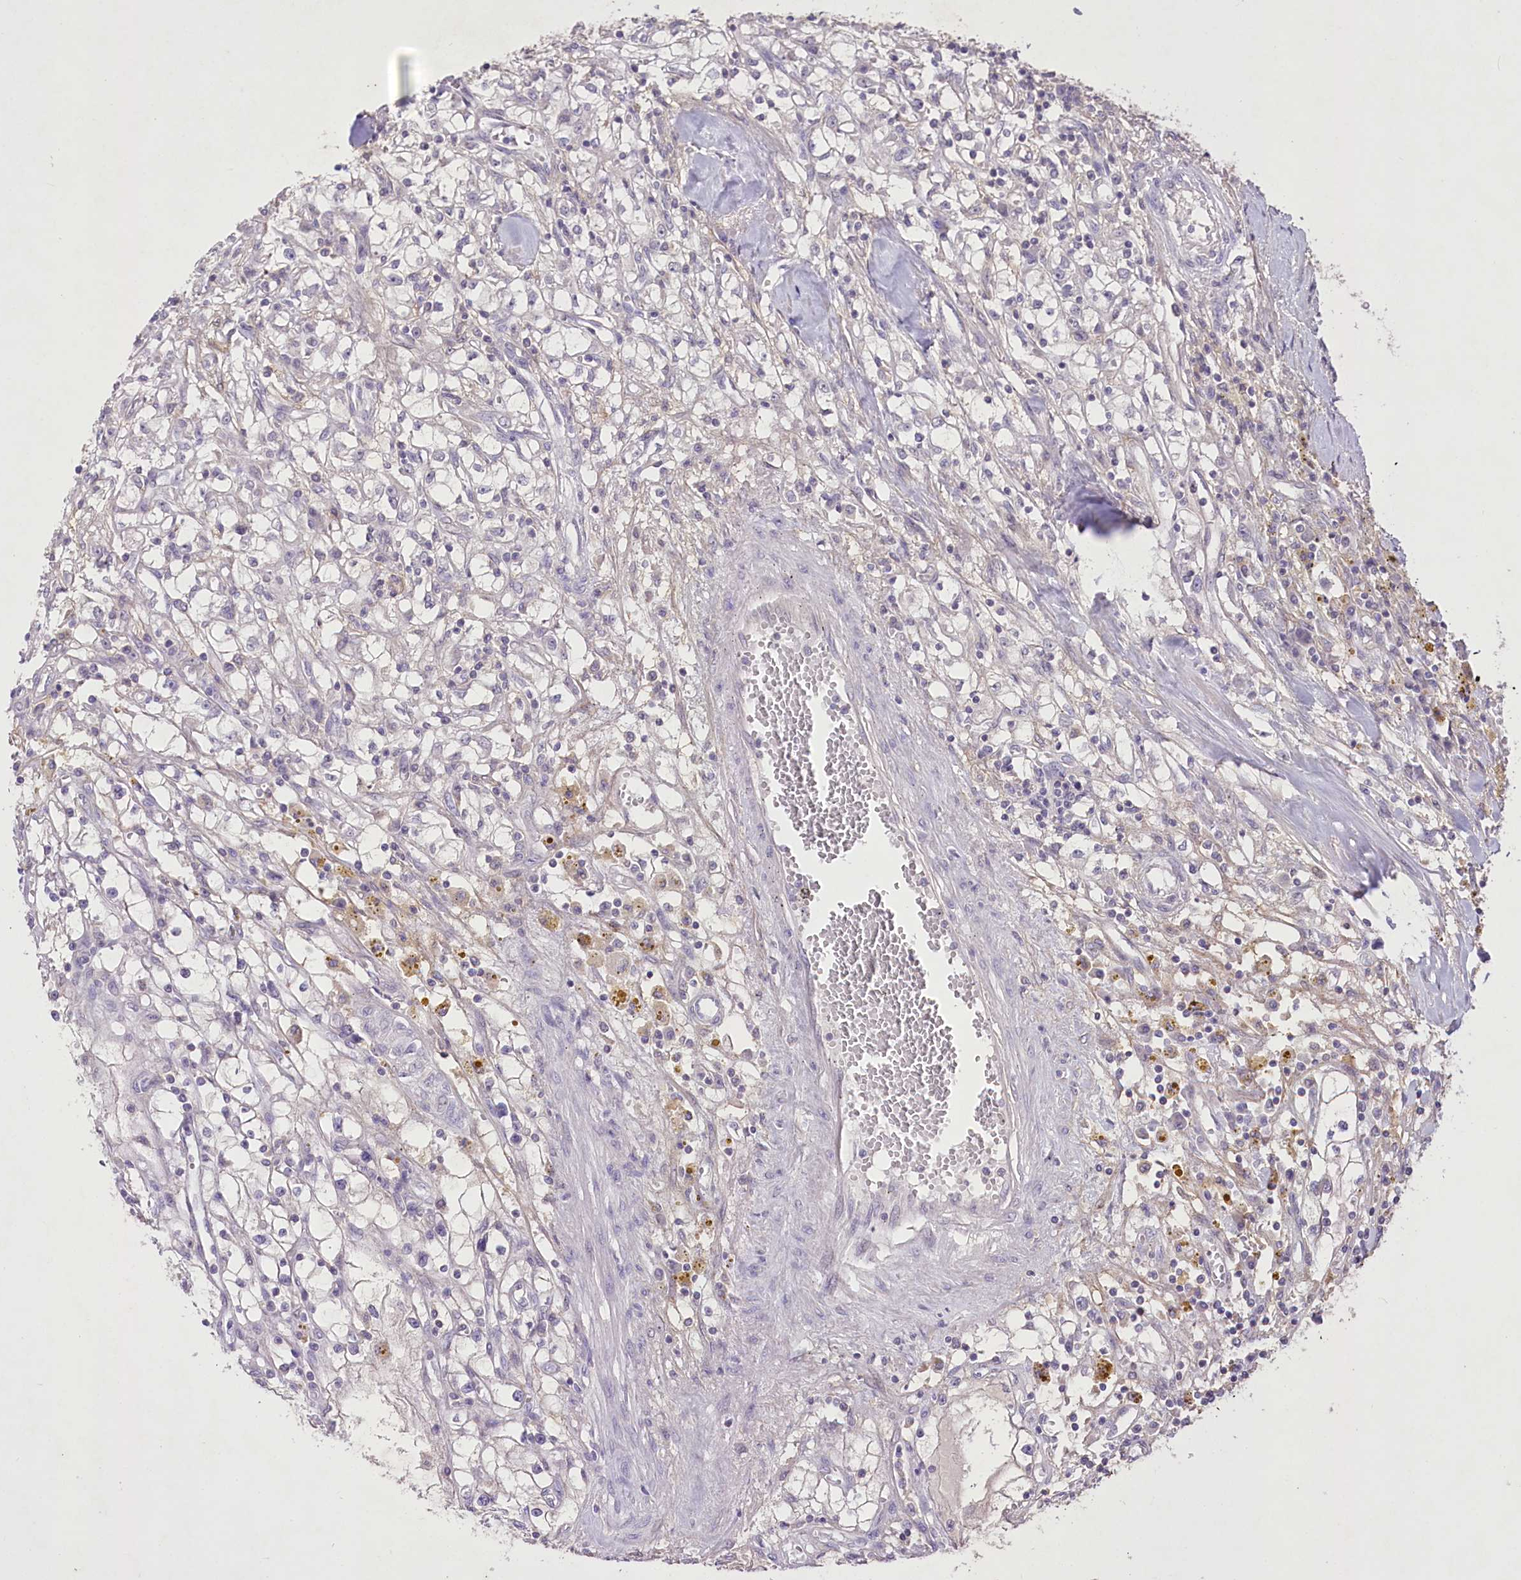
{"staining": {"intensity": "negative", "quantity": "none", "location": "none"}, "tissue": "renal cancer", "cell_type": "Tumor cells", "image_type": "cancer", "snomed": [{"axis": "morphology", "description": "Adenocarcinoma, NOS"}, {"axis": "topography", "description": "Kidney"}], "caption": "Renal cancer (adenocarcinoma) was stained to show a protein in brown. There is no significant expression in tumor cells.", "gene": "ENPP1", "patient": {"sex": "male", "age": 56}}